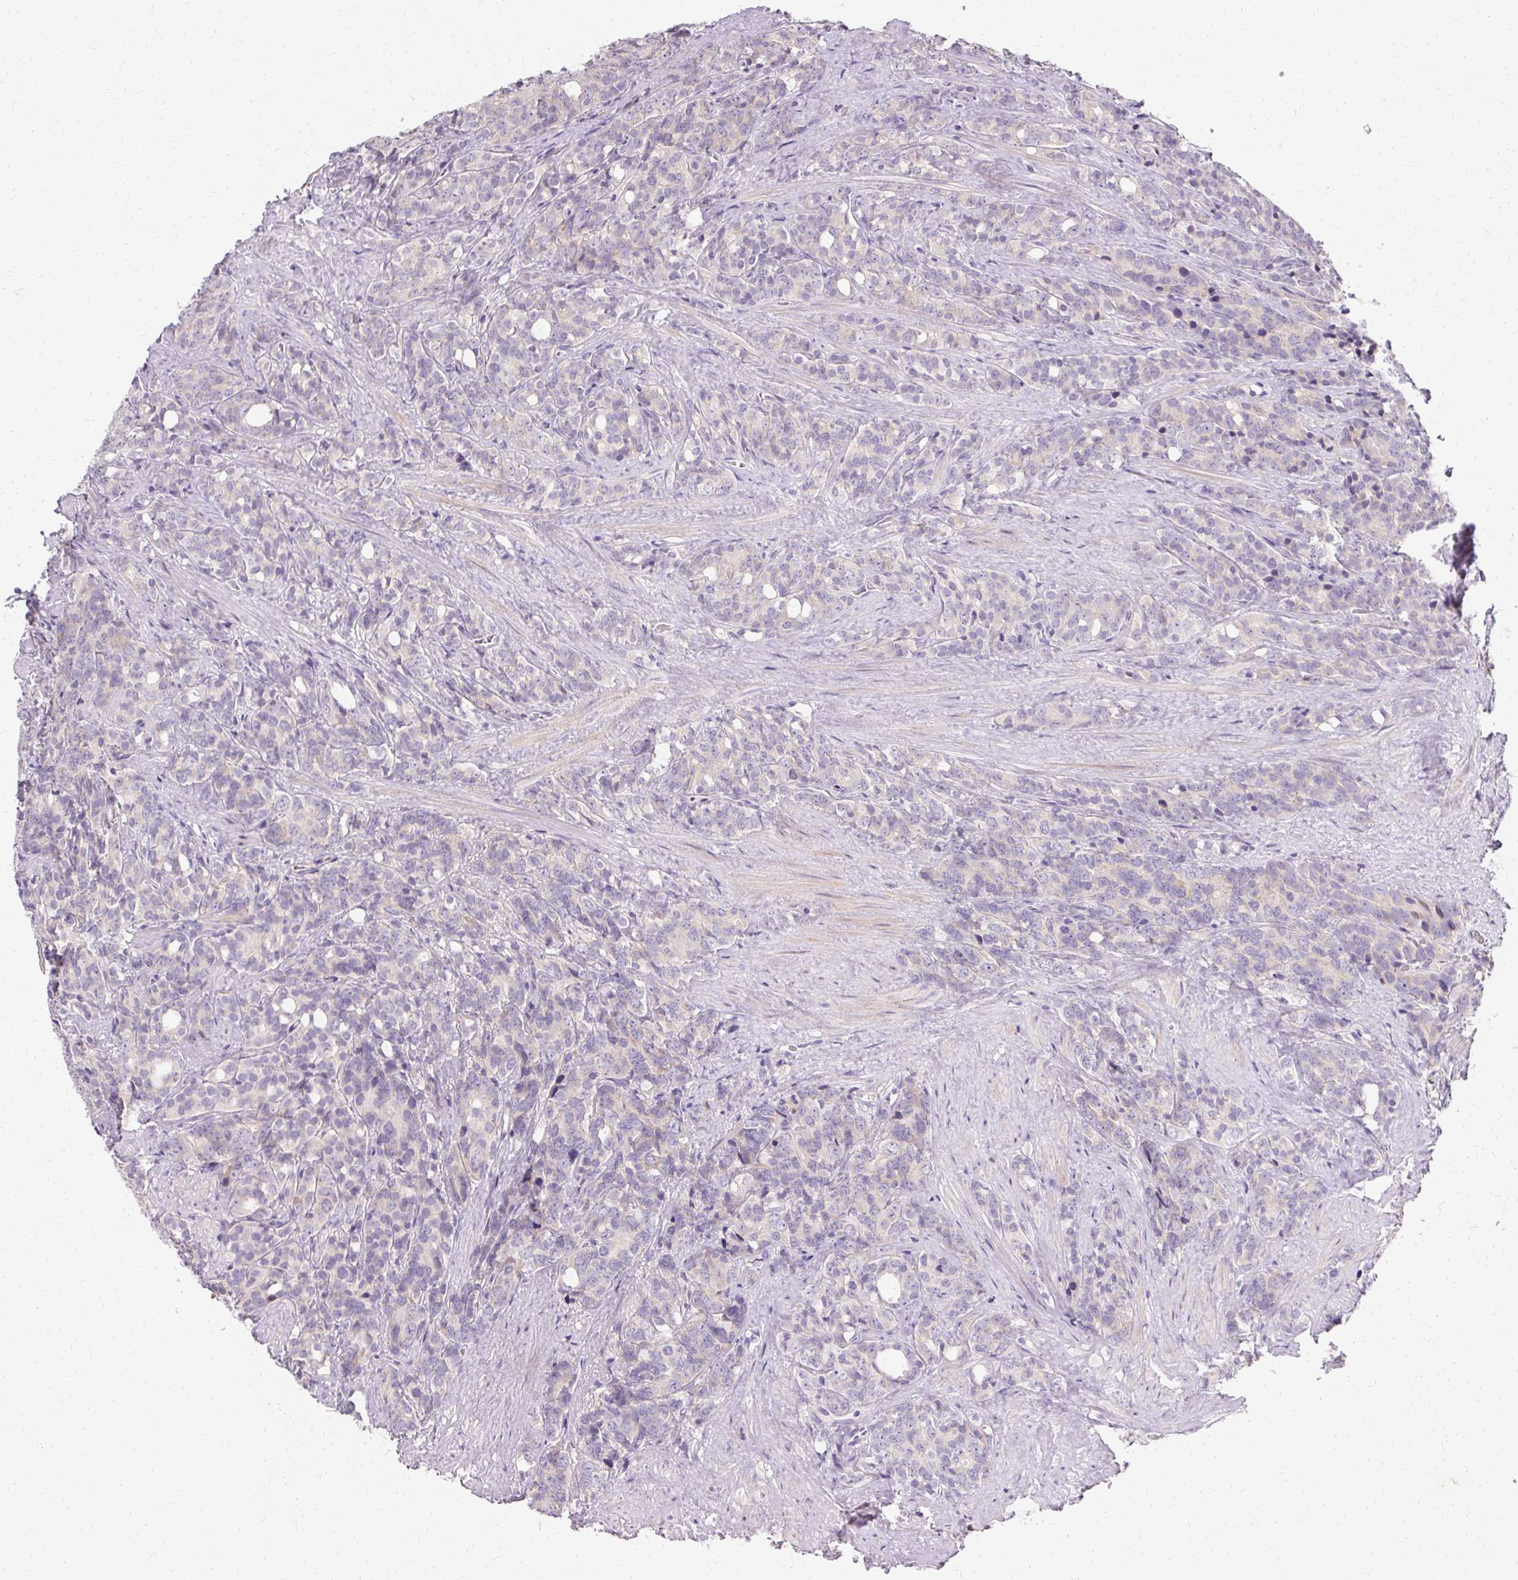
{"staining": {"intensity": "negative", "quantity": "none", "location": "none"}, "tissue": "prostate cancer", "cell_type": "Tumor cells", "image_type": "cancer", "snomed": [{"axis": "morphology", "description": "Adenocarcinoma, High grade"}, {"axis": "topography", "description": "Prostate"}], "caption": "The histopathology image demonstrates no significant staining in tumor cells of adenocarcinoma (high-grade) (prostate).", "gene": "TRIP13", "patient": {"sex": "male", "age": 84}}